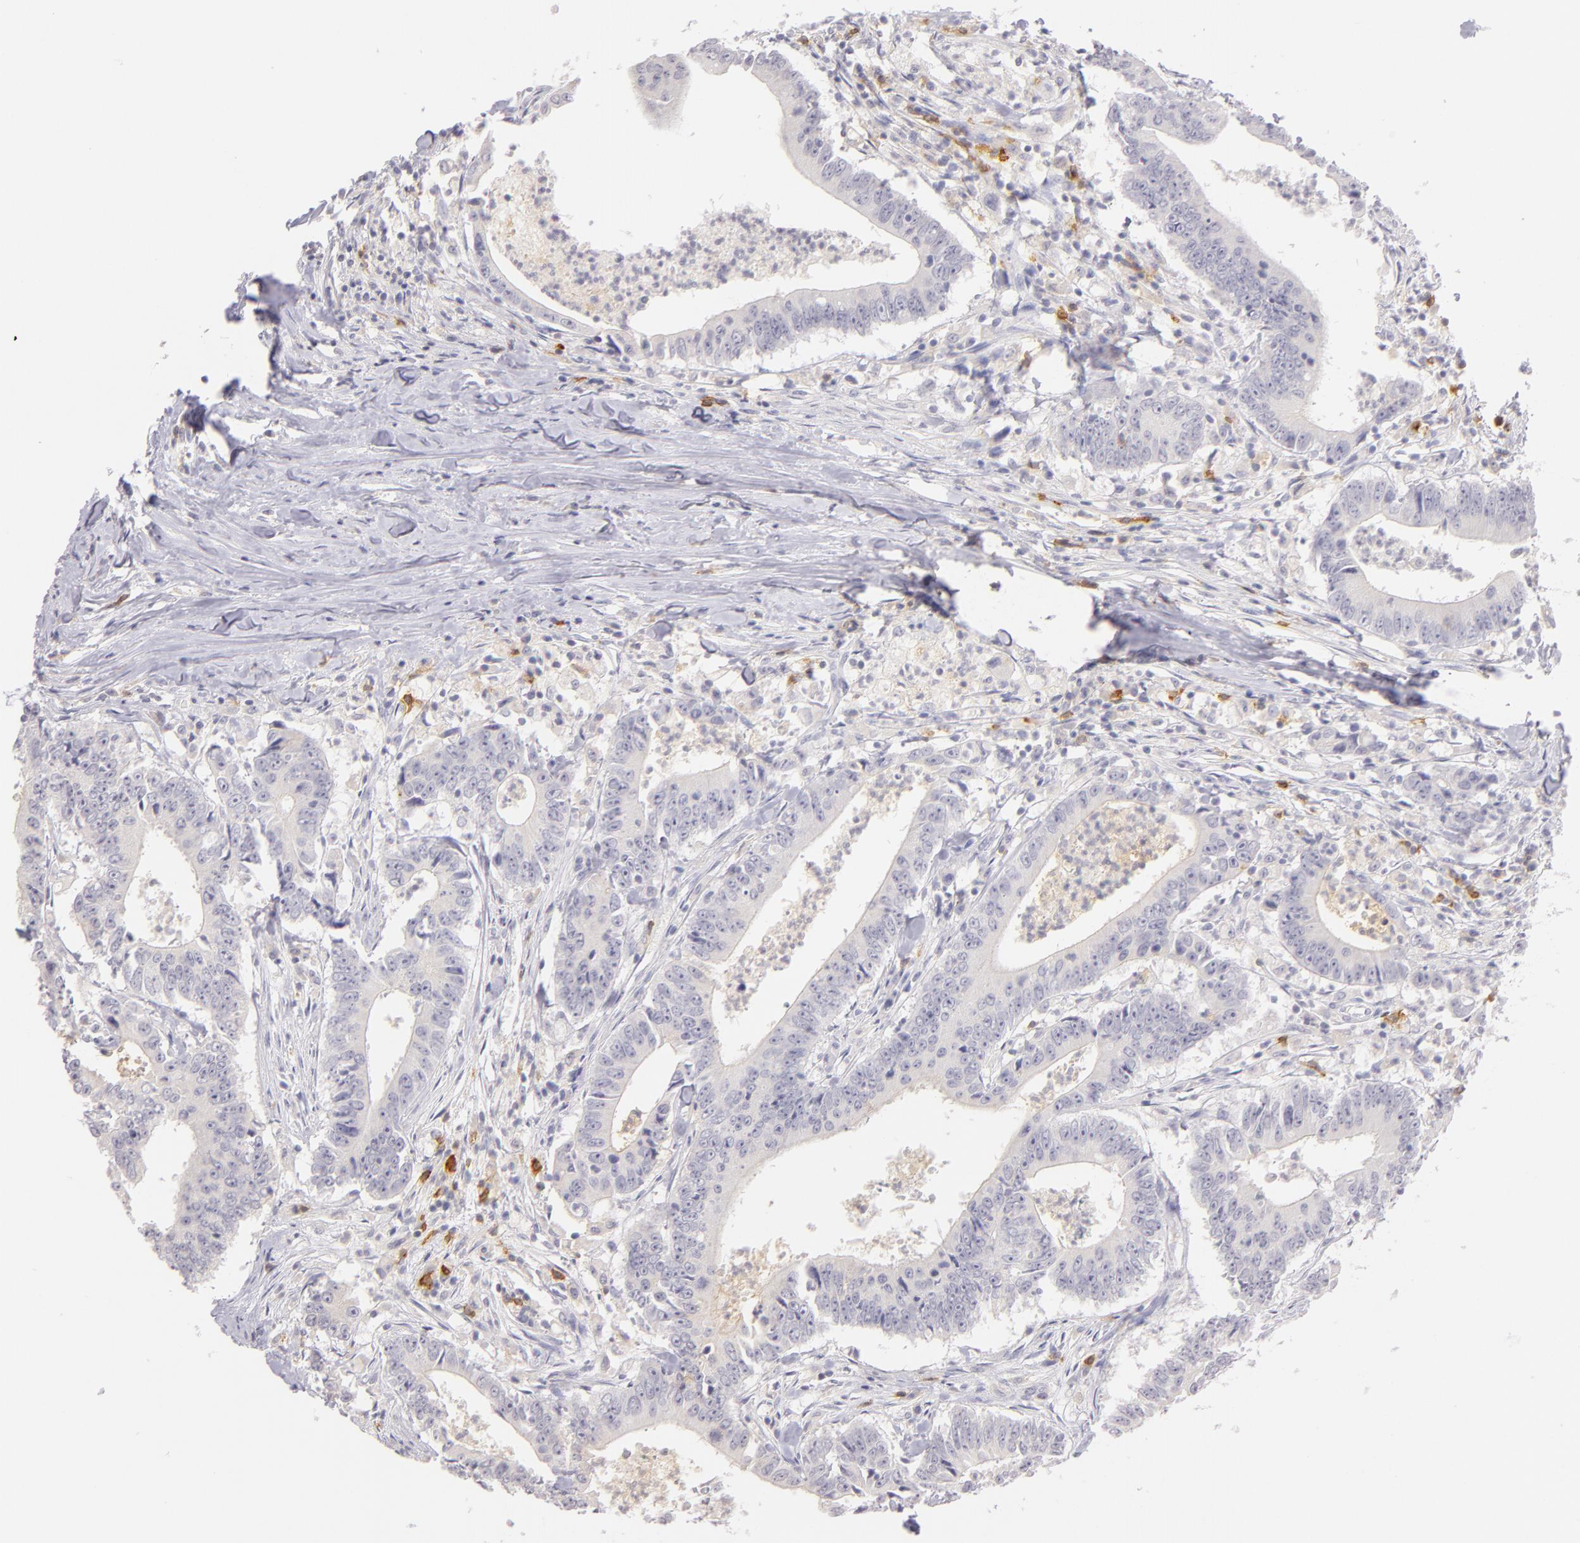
{"staining": {"intensity": "negative", "quantity": "none", "location": "none"}, "tissue": "colorectal cancer", "cell_type": "Tumor cells", "image_type": "cancer", "snomed": [{"axis": "morphology", "description": "Adenocarcinoma, NOS"}, {"axis": "topography", "description": "Colon"}], "caption": "This micrograph is of colorectal adenocarcinoma stained with immunohistochemistry (IHC) to label a protein in brown with the nuclei are counter-stained blue. There is no expression in tumor cells.", "gene": "IL2RA", "patient": {"sex": "male", "age": 55}}